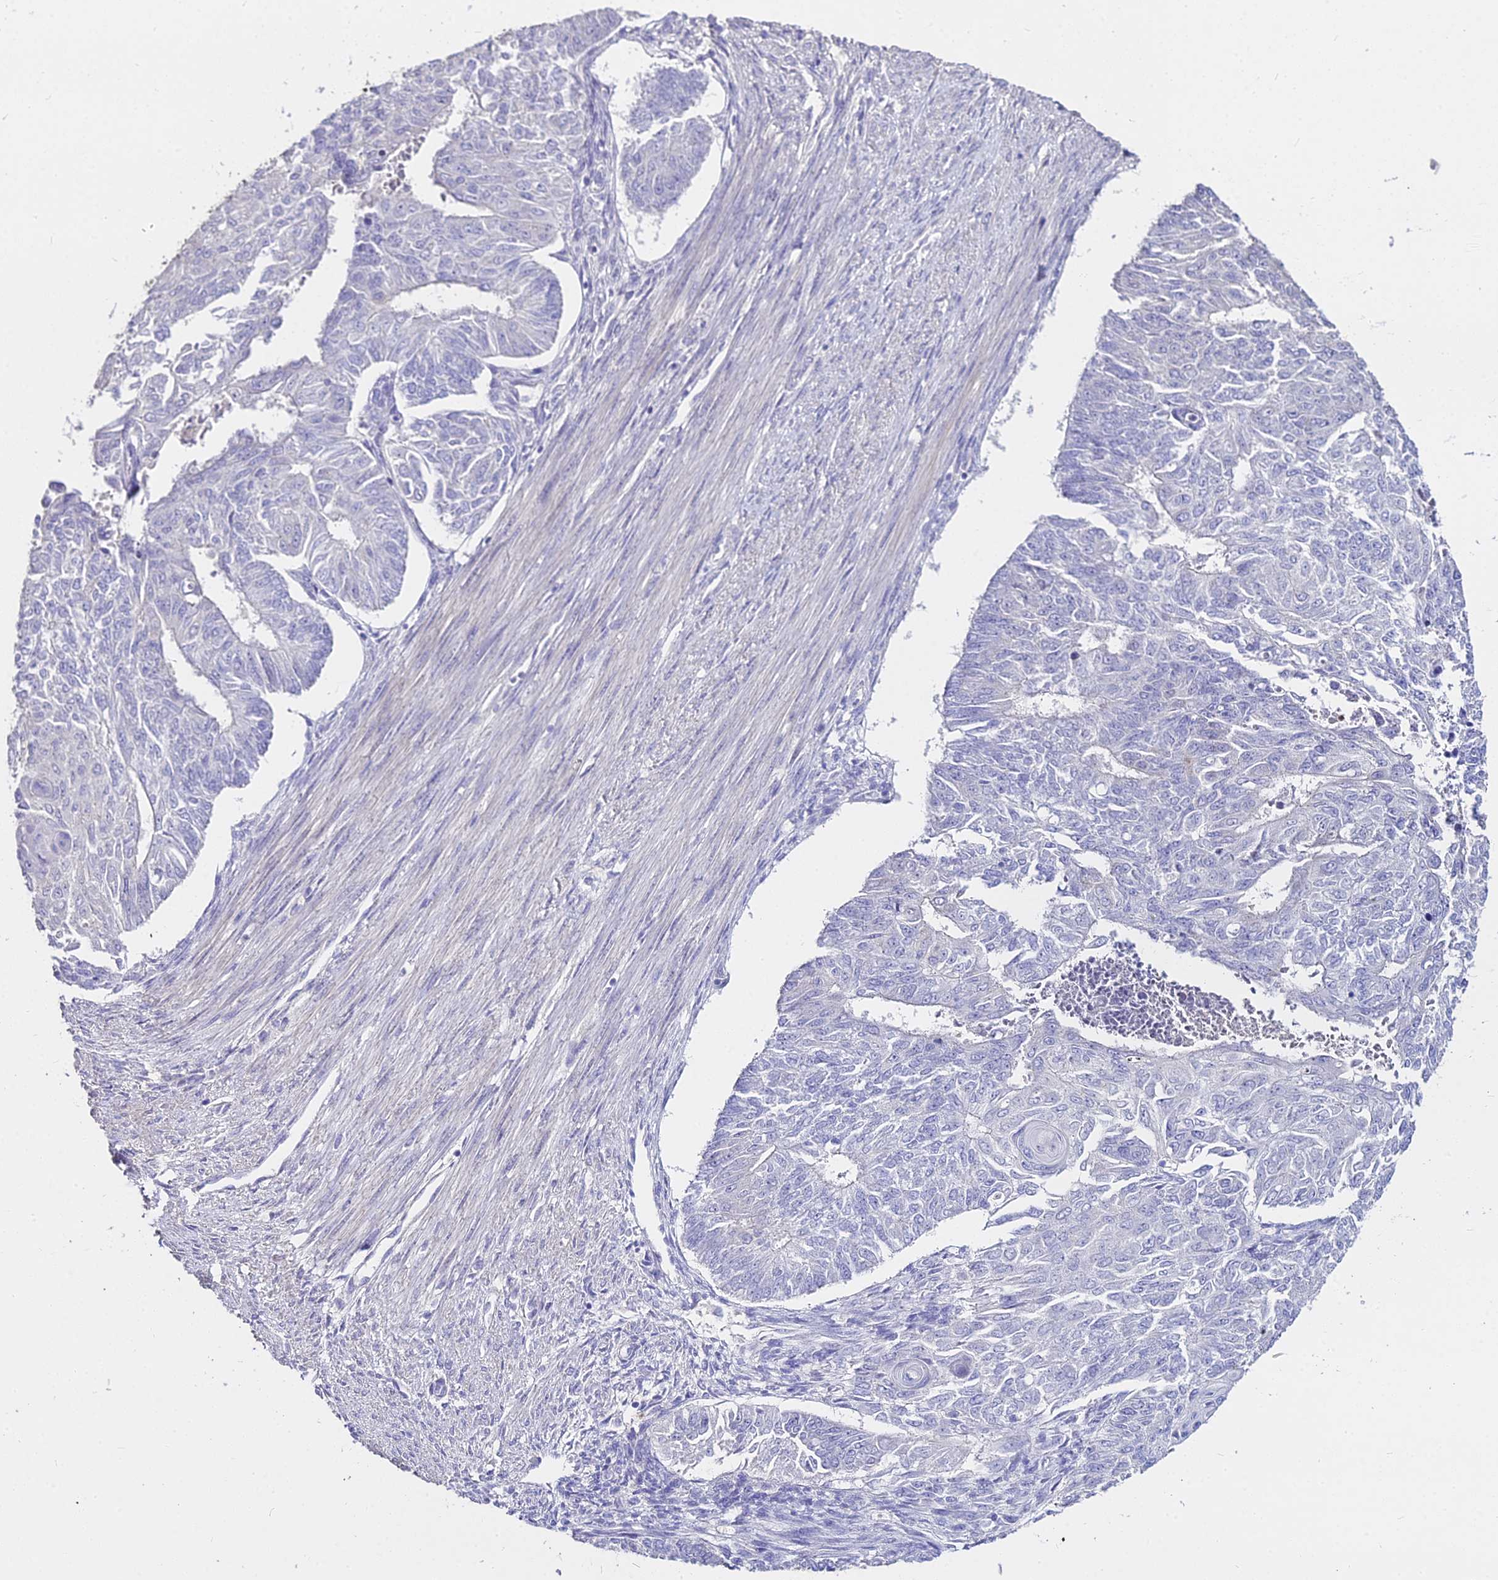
{"staining": {"intensity": "negative", "quantity": "none", "location": "none"}, "tissue": "endometrial cancer", "cell_type": "Tumor cells", "image_type": "cancer", "snomed": [{"axis": "morphology", "description": "Adenocarcinoma, NOS"}, {"axis": "topography", "description": "Endometrium"}], "caption": "This is a micrograph of IHC staining of endometrial cancer (adenocarcinoma), which shows no positivity in tumor cells.", "gene": "GLYAT", "patient": {"sex": "female", "age": 32}}